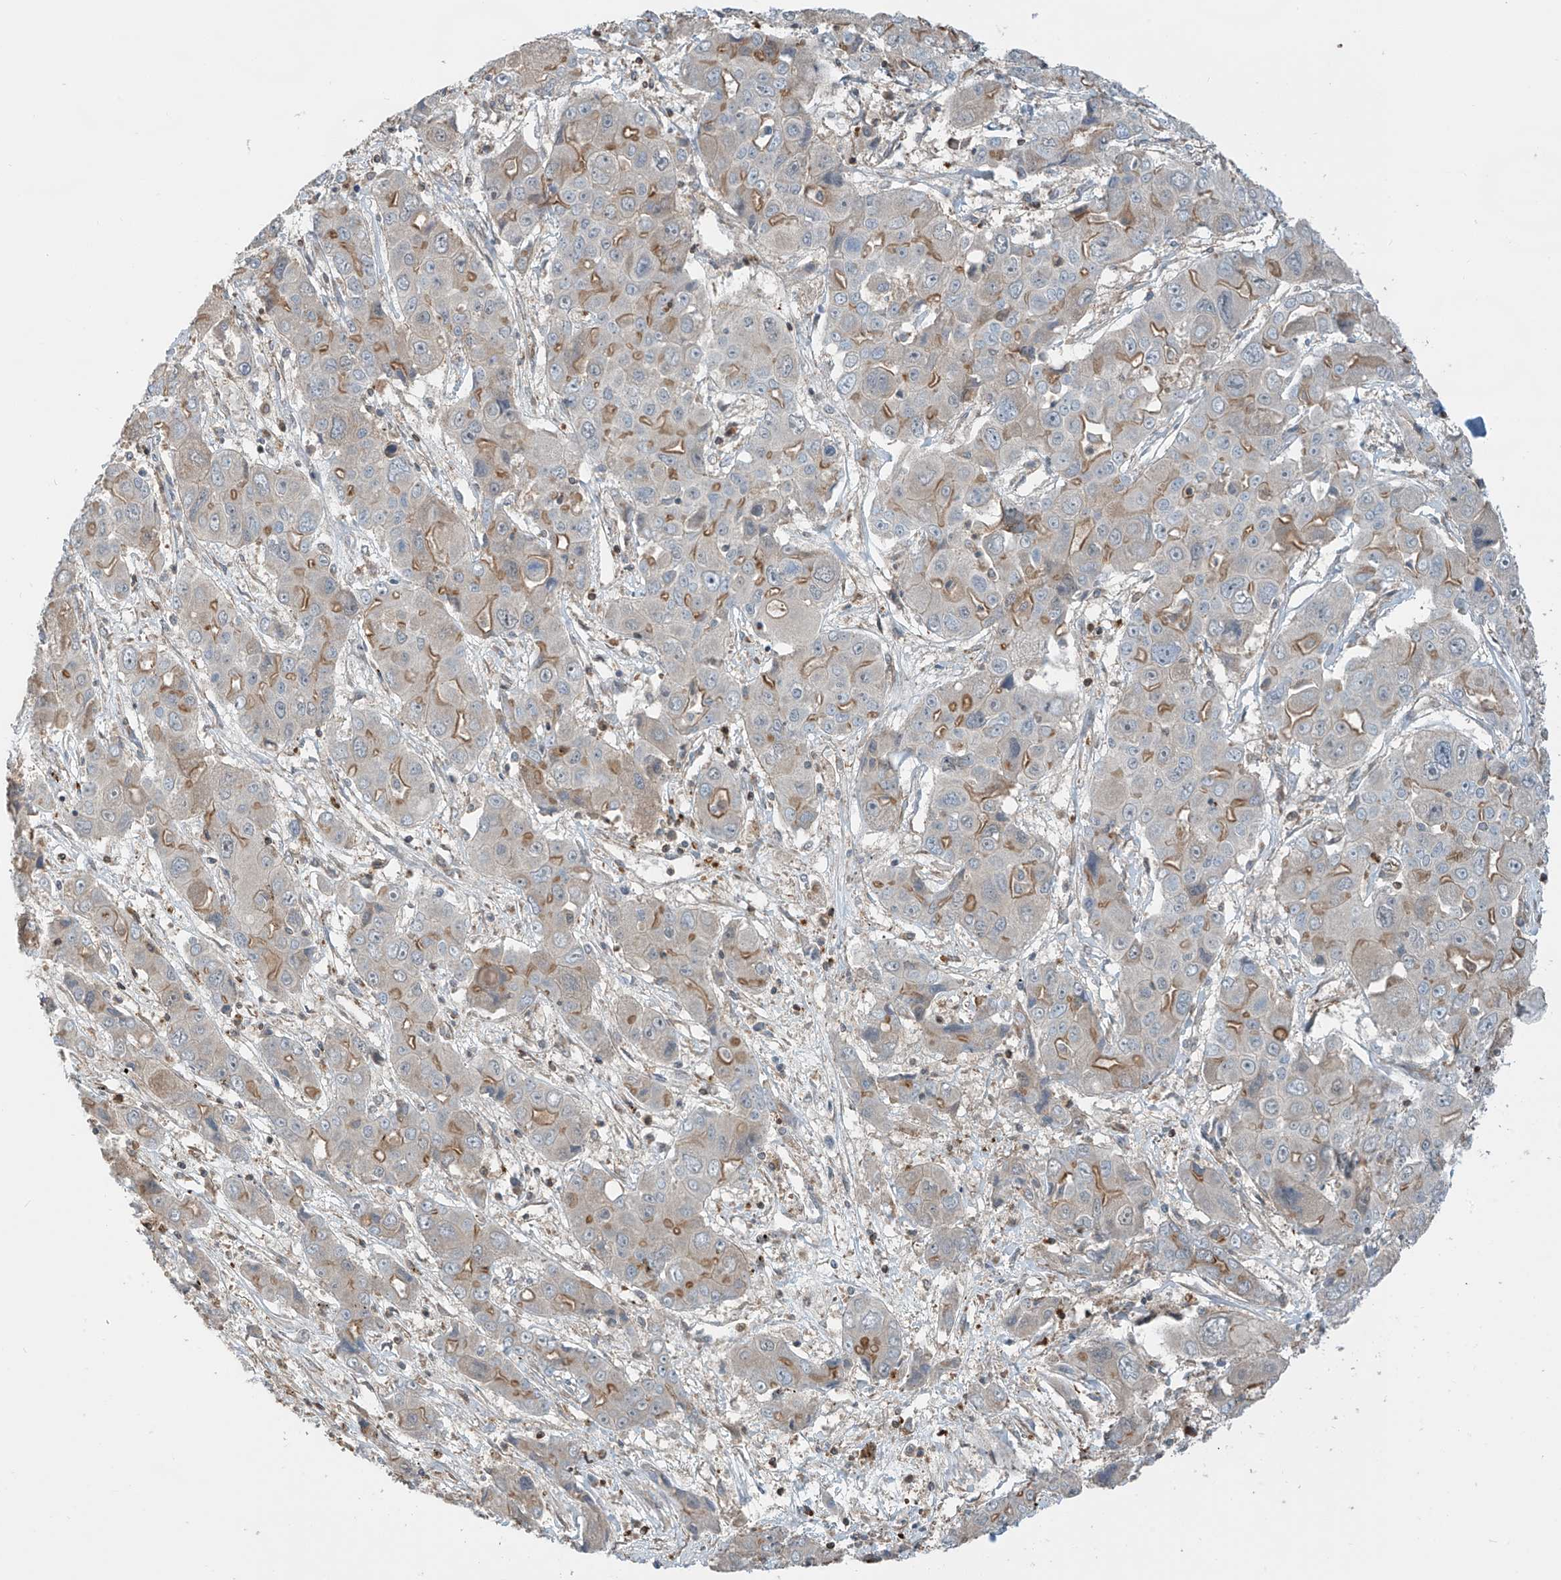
{"staining": {"intensity": "moderate", "quantity": "<25%", "location": "cytoplasmic/membranous"}, "tissue": "liver cancer", "cell_type": "Tumor cells", "image_type": "cancer", "snomed": [{"axis": "morphology", "description": "Cholangiocarcinoma"}, {"axis": "topography", "description": "Liver"}], "caption": "Moderate cytoplasmic/membranous protein staining is identified in approximately <25% of tumor cells in cholangiocarcinoma (liver).", "gene": "SH3BGRL3", "patient": {"sex": "male", "age": 67}}